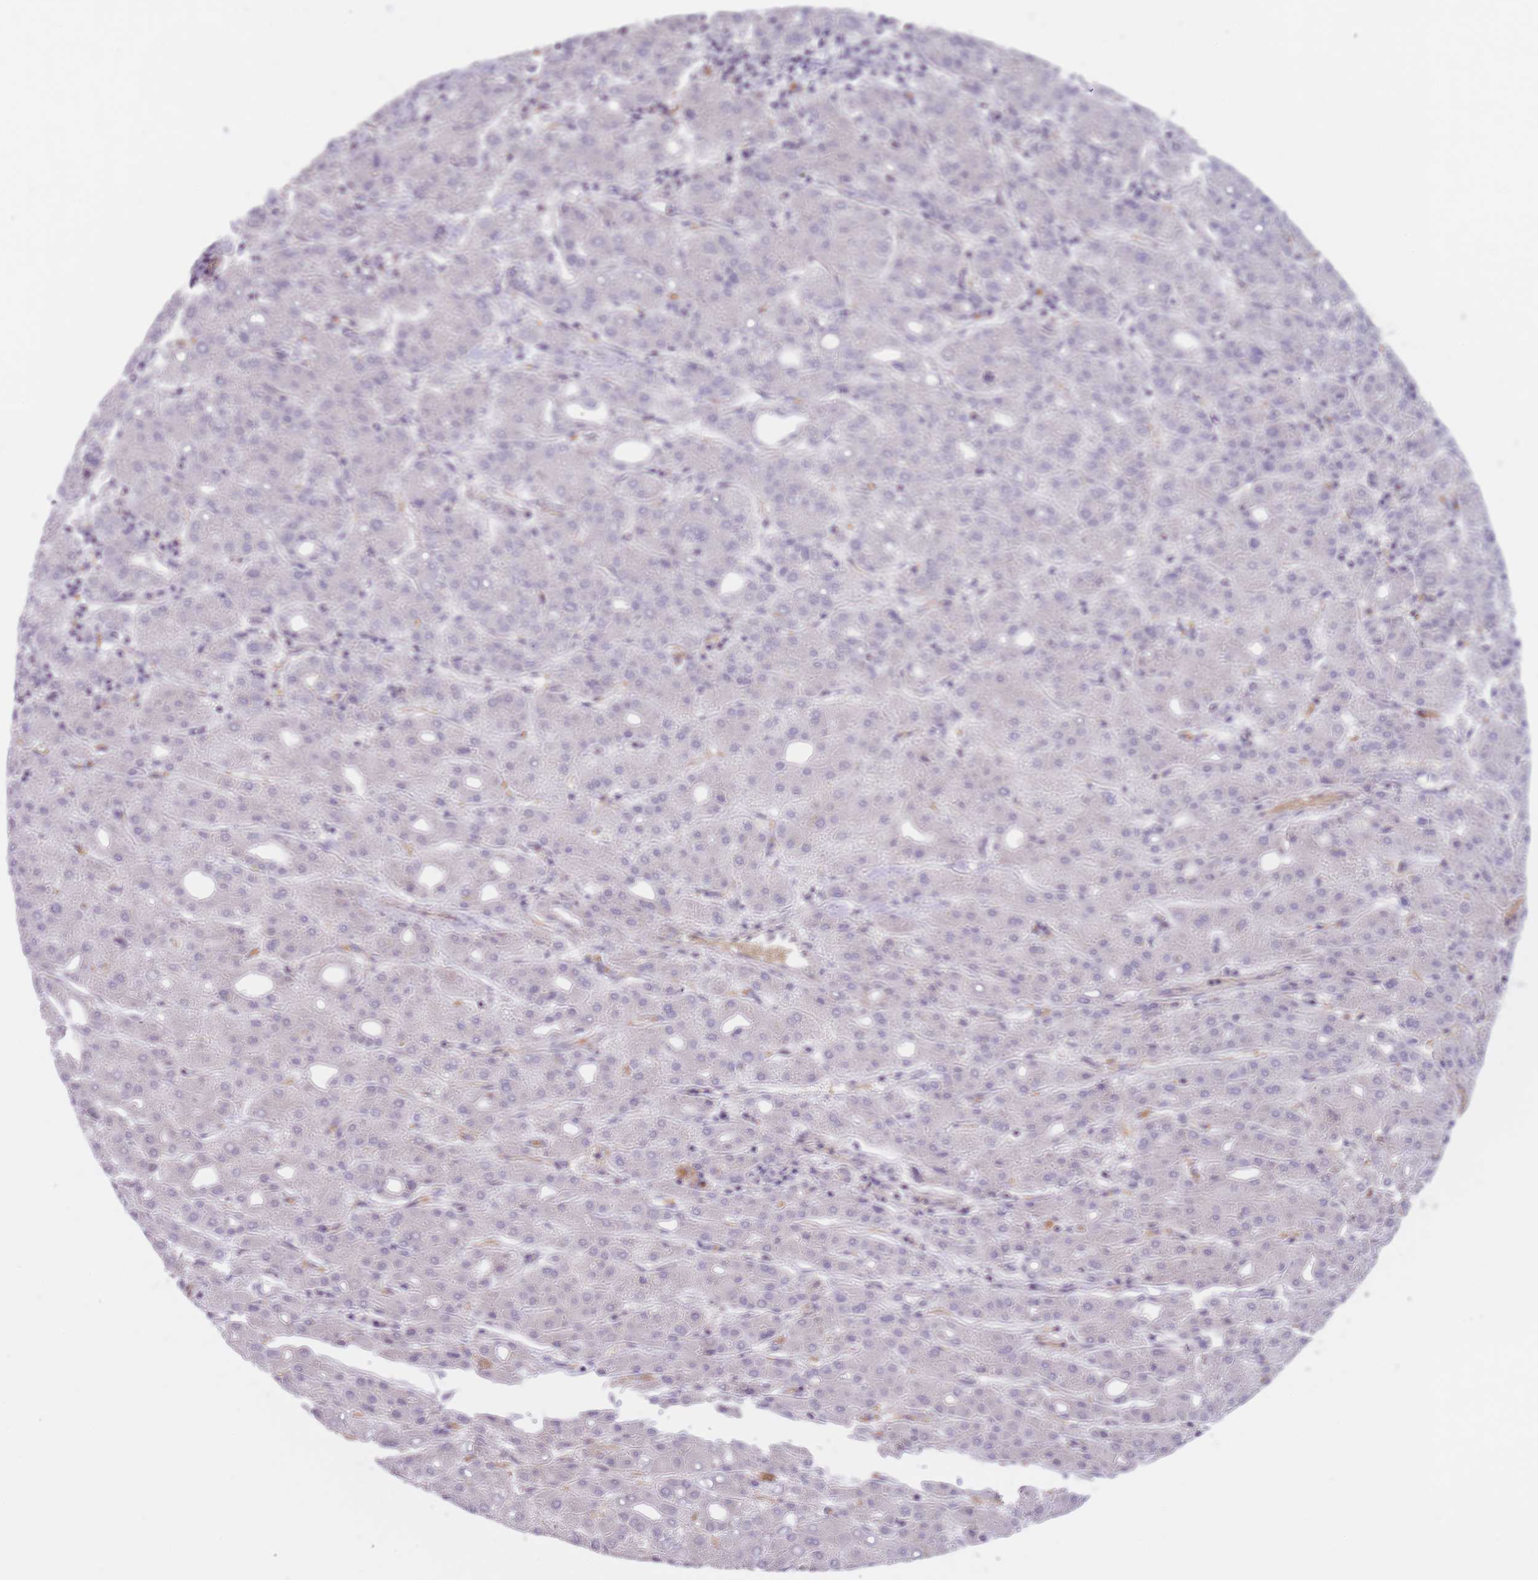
{"staining": {"intensity": "negative", "quantity": "none", "location": "none"}, "tissue": "liver cancer", "cell_type": "Tumor cells", "image_type": "cancer", "snomed": [{"axis": "morphology", "description": "Carcinoma, Hepatocellular, NOS"}, {"axis": "topography", "description": "Liver"}], "caption": "Immunohistochemical staining of human liver cancer (hepatocellular carcinoma) shows no significant expression in tumor cells.", "gene": "FUT5", "patient": {"sex": "male", "age": 65}}